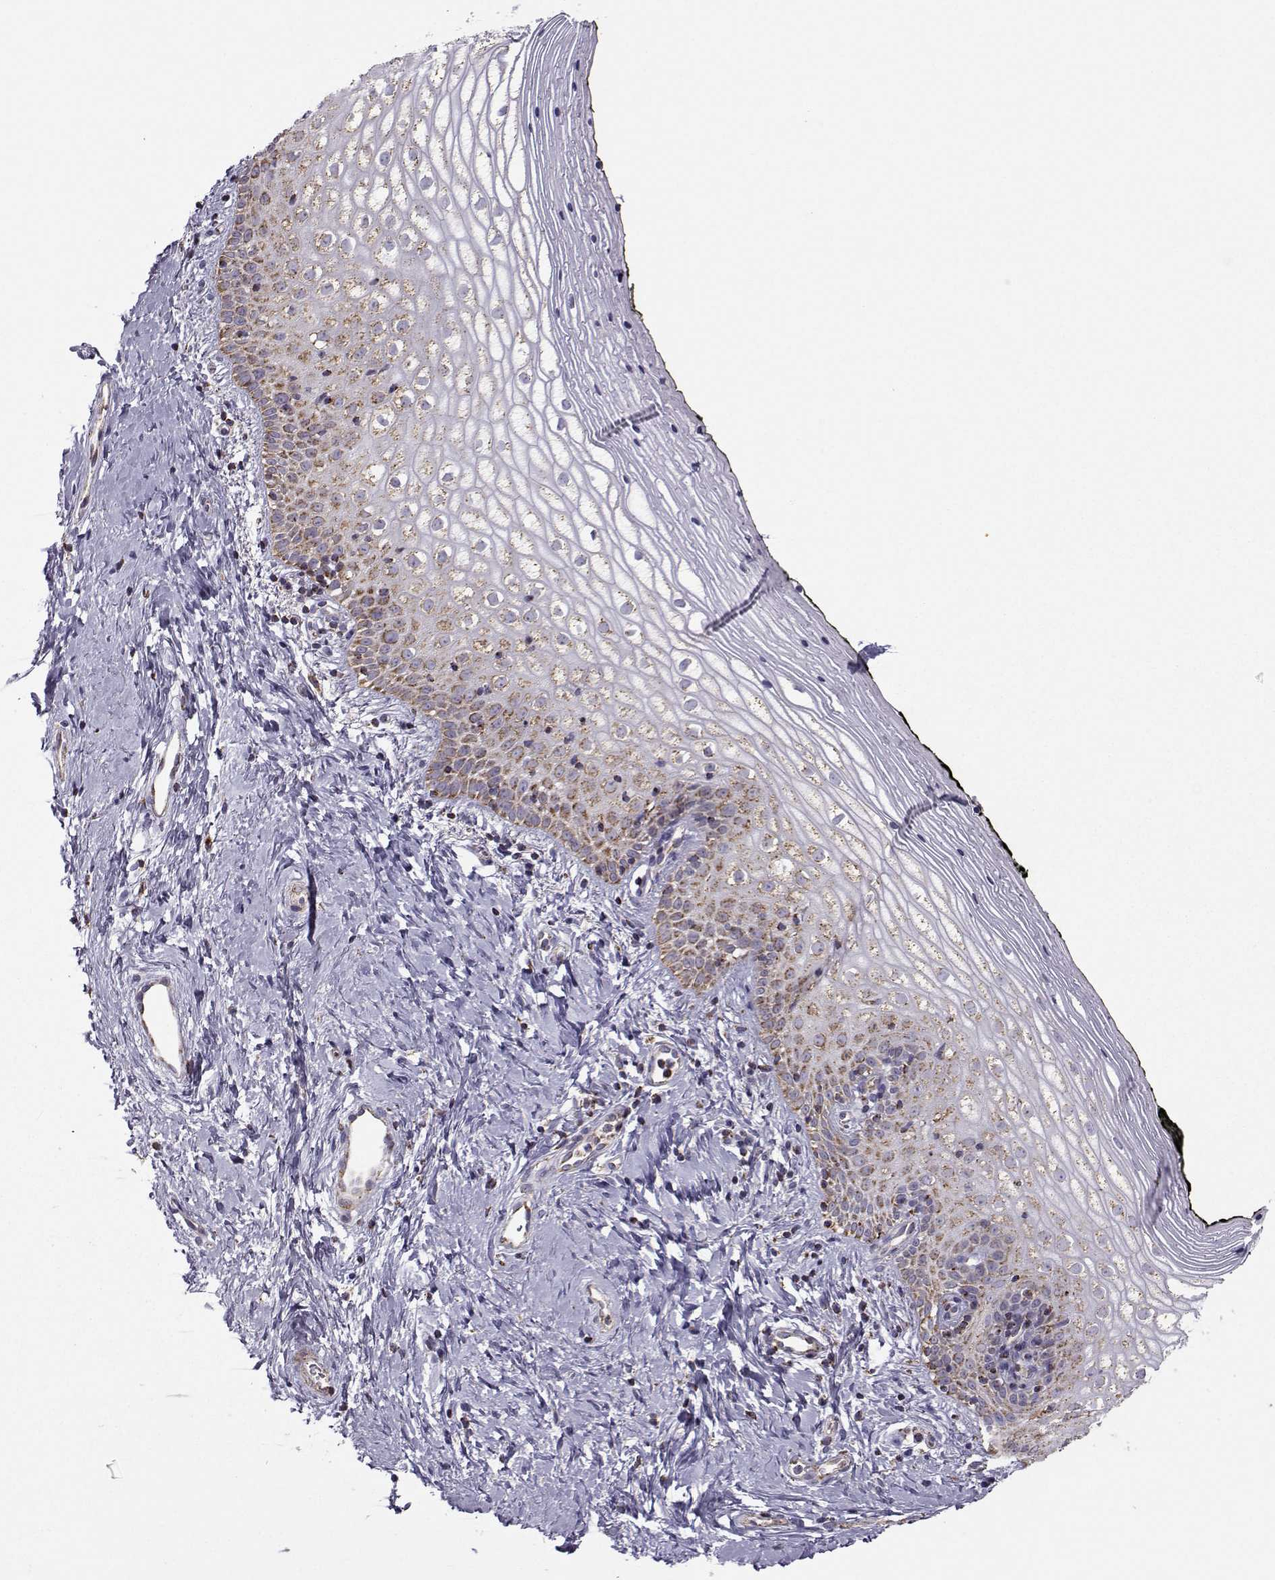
{"staining": {"intensity": "moderate", "quantity": "25%-75%", "location": "cytoplasmic/membranous"}, "tissue": "vagina", "cell_type": "Squamous epithelial cells", "image_type": "normal", "snomed": [{"axis": "morphology", "description": "Normal tissue, NOS"}, {"axis": "topography", "description": "Vagina"}], "caption": "Human vagina stained with a protein marker shows moderate staining in squamous epithelial cells.", "gene": "NECAB3", "patient": {"sex": "female", "age": 47}}